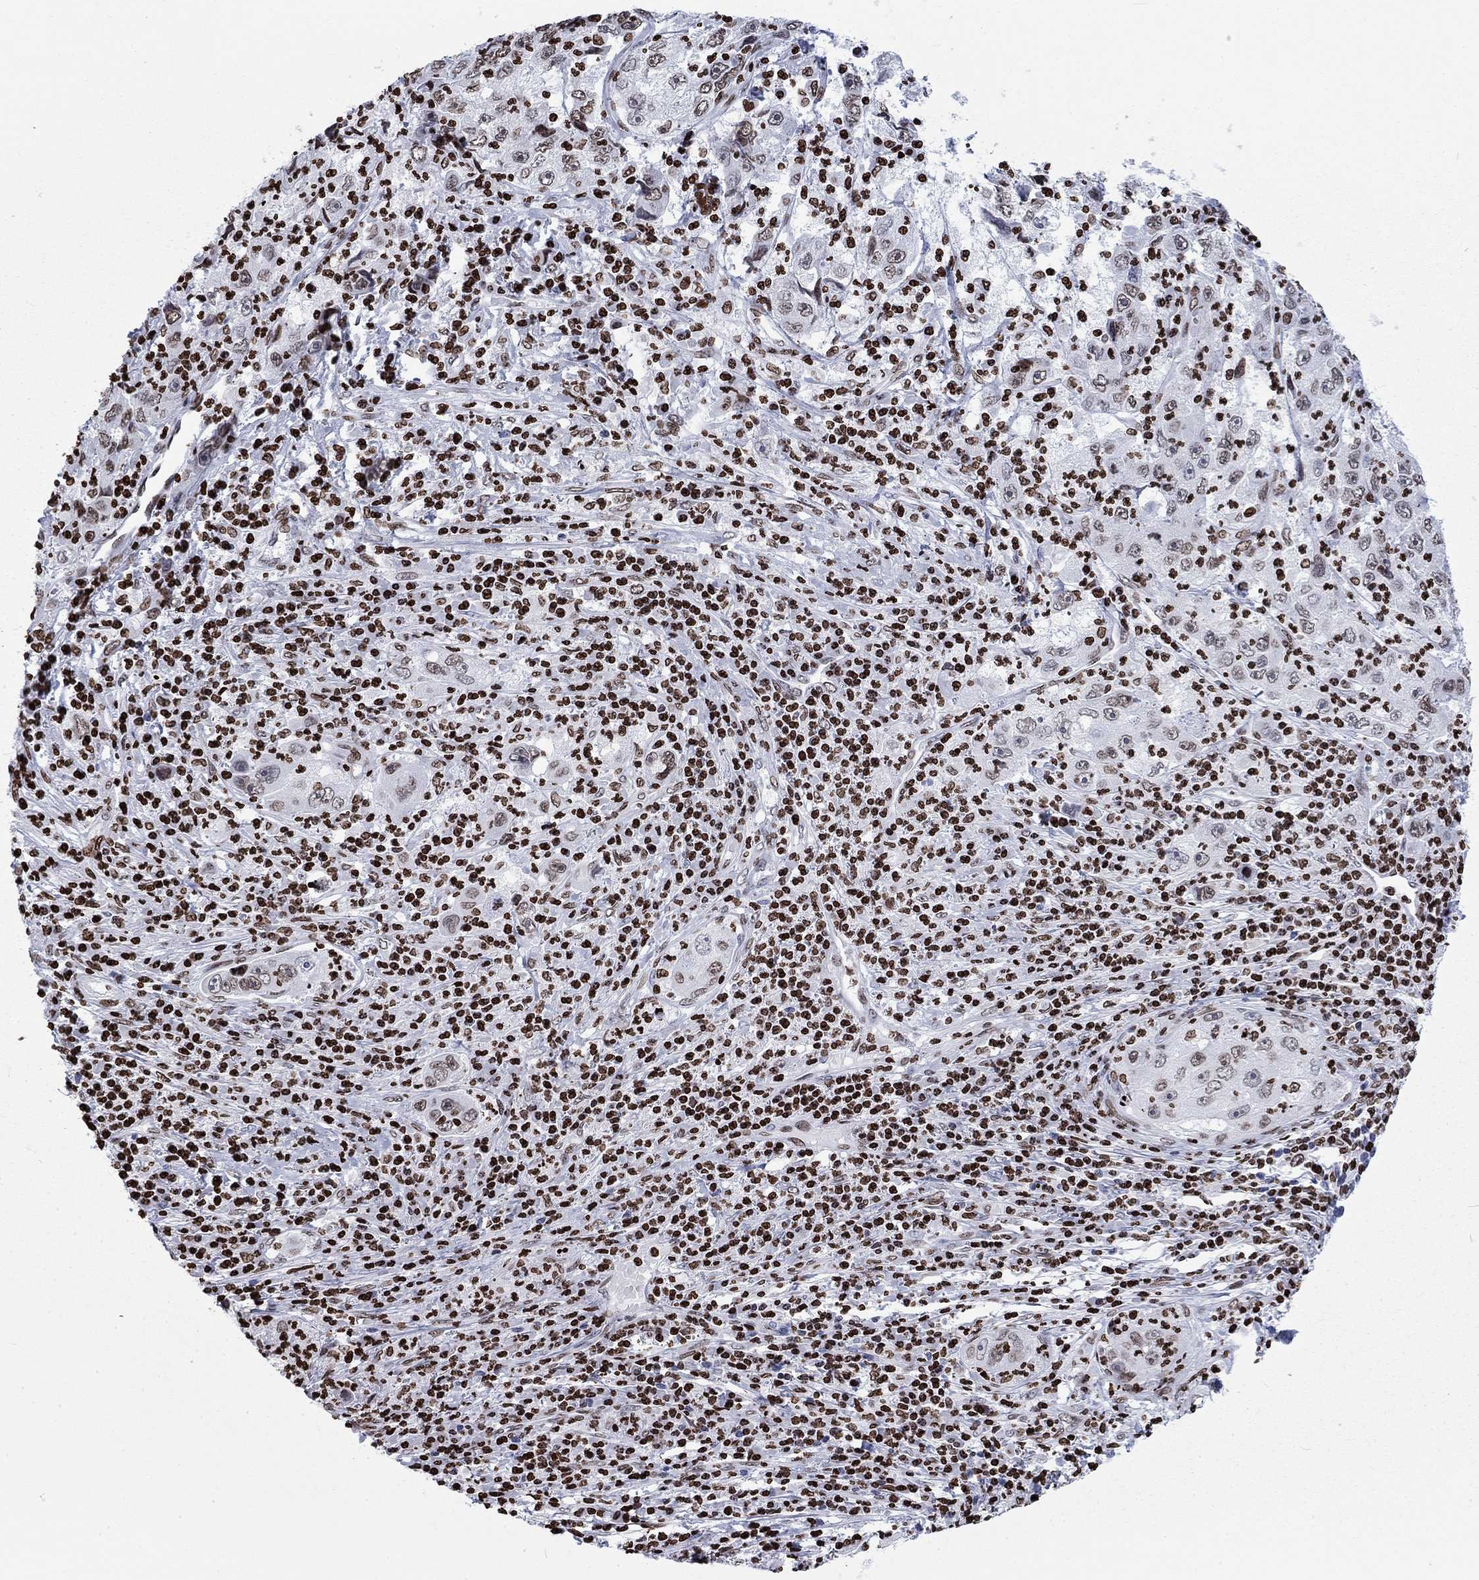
{"staining": {"intensity": "weak", "quantity": "25%-75%", "location": "nuclear"}, "tissue": "cervical cancer", "cell_type": "Tumor cells", "image_type": "cancer", "snomed": [{"axis": "morphology", "description": "Squamous cell carcinoma, NOS"}, {"axis": "topography", "description": "Cervix"}], "caption": "Tumor cells show low levels of weak nuclear expression in approximately 25%-75% of cells in squamous cell carcinoma (cervical).", "gene": "H1-5", "patient": {"sex": "female", "age": 36}}